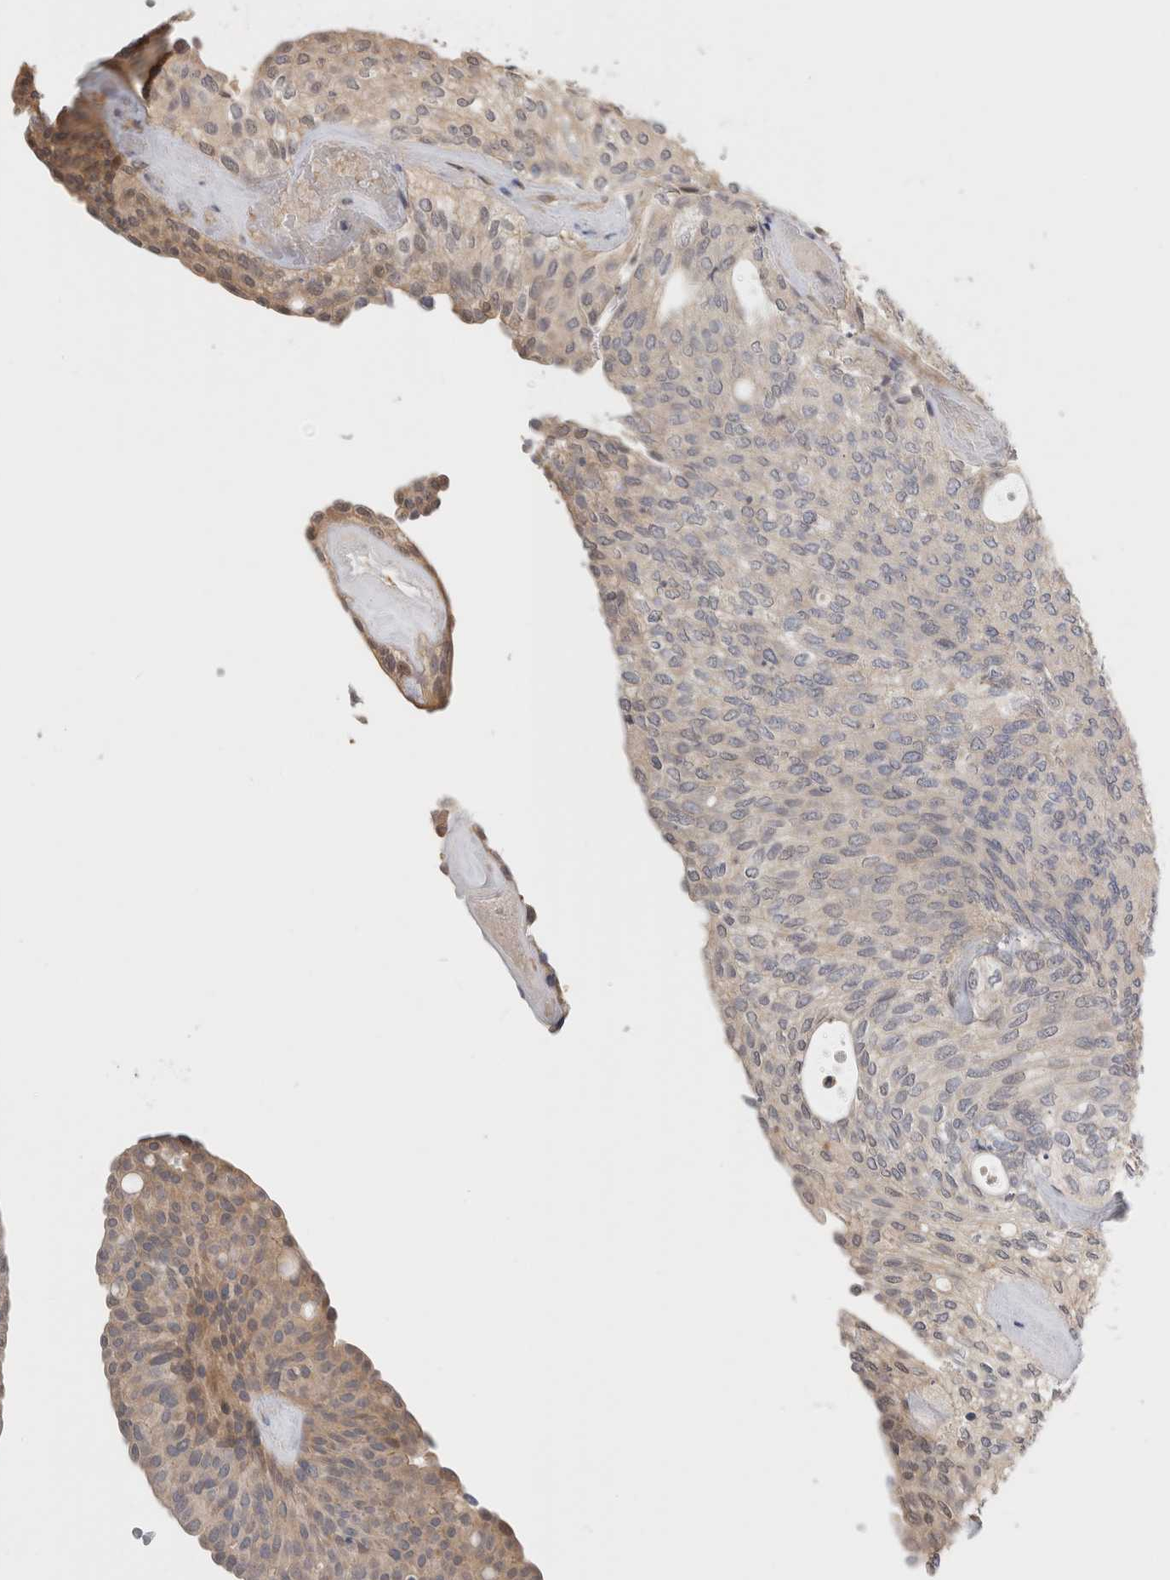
{"staining": {"intensity": "weak", "quantity": "<25%", "location": "cytoplasmic/membranous"}, "tissue": "urothelial cancer", "cell_type": "Tumor cells", "image_type": "cancer", "snomed": [{"axis": "morphology", "description": "Urothelial carcinoma, Low grade"}, {"axis": "topography", "description": "Urinary bladder"}], "caption": "Protein analysis of urothelial carcinoma (low-grade) exhibits no significant staining in tumor cells.", "gene": "PGM1", "patient": {"sex": "female", "age": 79}}